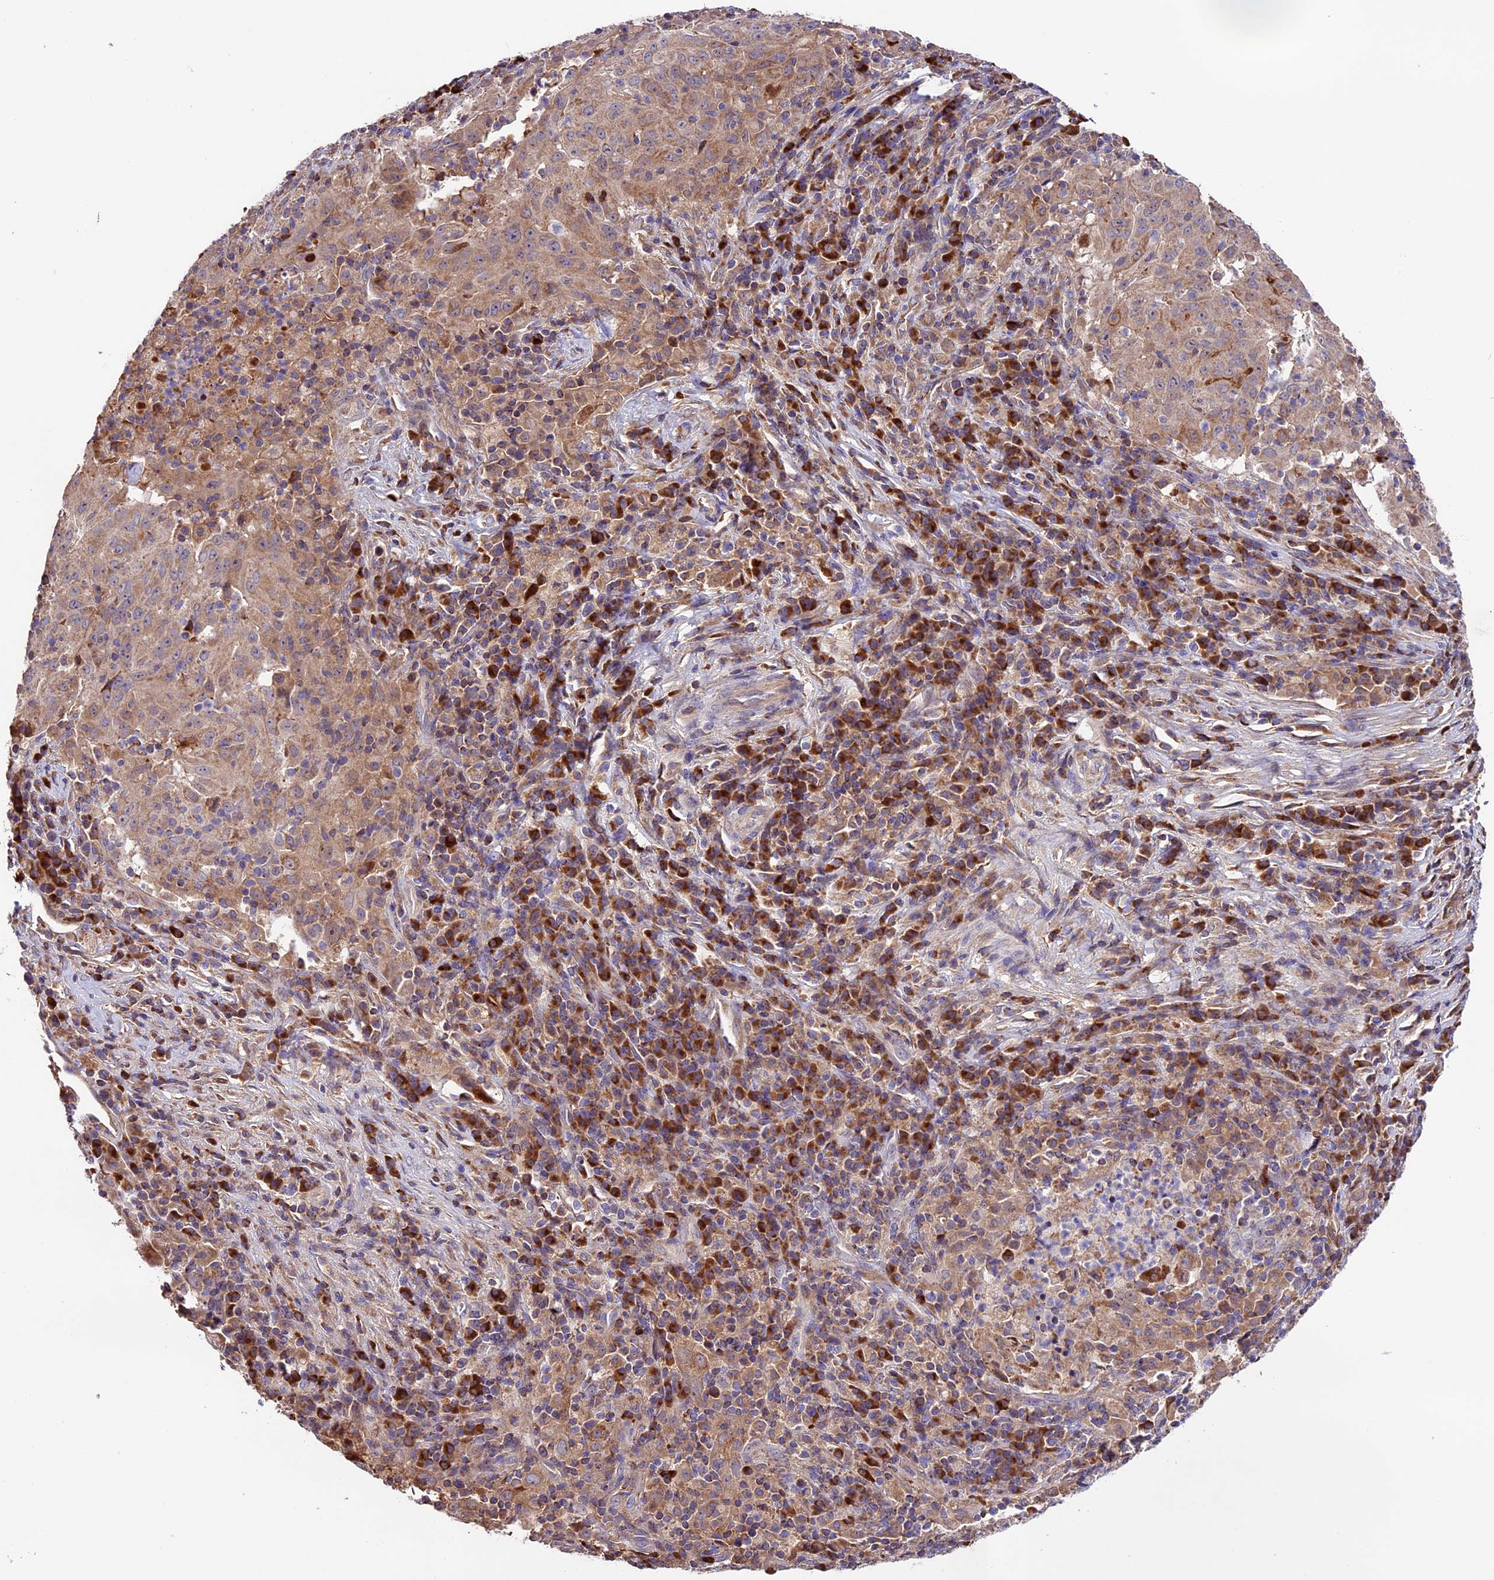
{"staining": {"intensity": "moderate", "quantity": ">75%", "location": "cytoplasmic/membranous"}, "tissue": "pancreatic cancer", "cell_type": "Tumor cells", "image_type": "cancer", "snomed": [{"axis": "morphology", "description": "Adenocarcinoma, NOS"}, {"axis": "topography", "description": "Pancreas"}], "caption": "Immunohistochemical staining of adenocarcinoma (pancreatic) demonstrates moderate cytoplasmic/membranous protein positivity in approximately >75% of tumor cells.", "gene": "METTL22", "patient": {"sex": "male", "age": 63}}